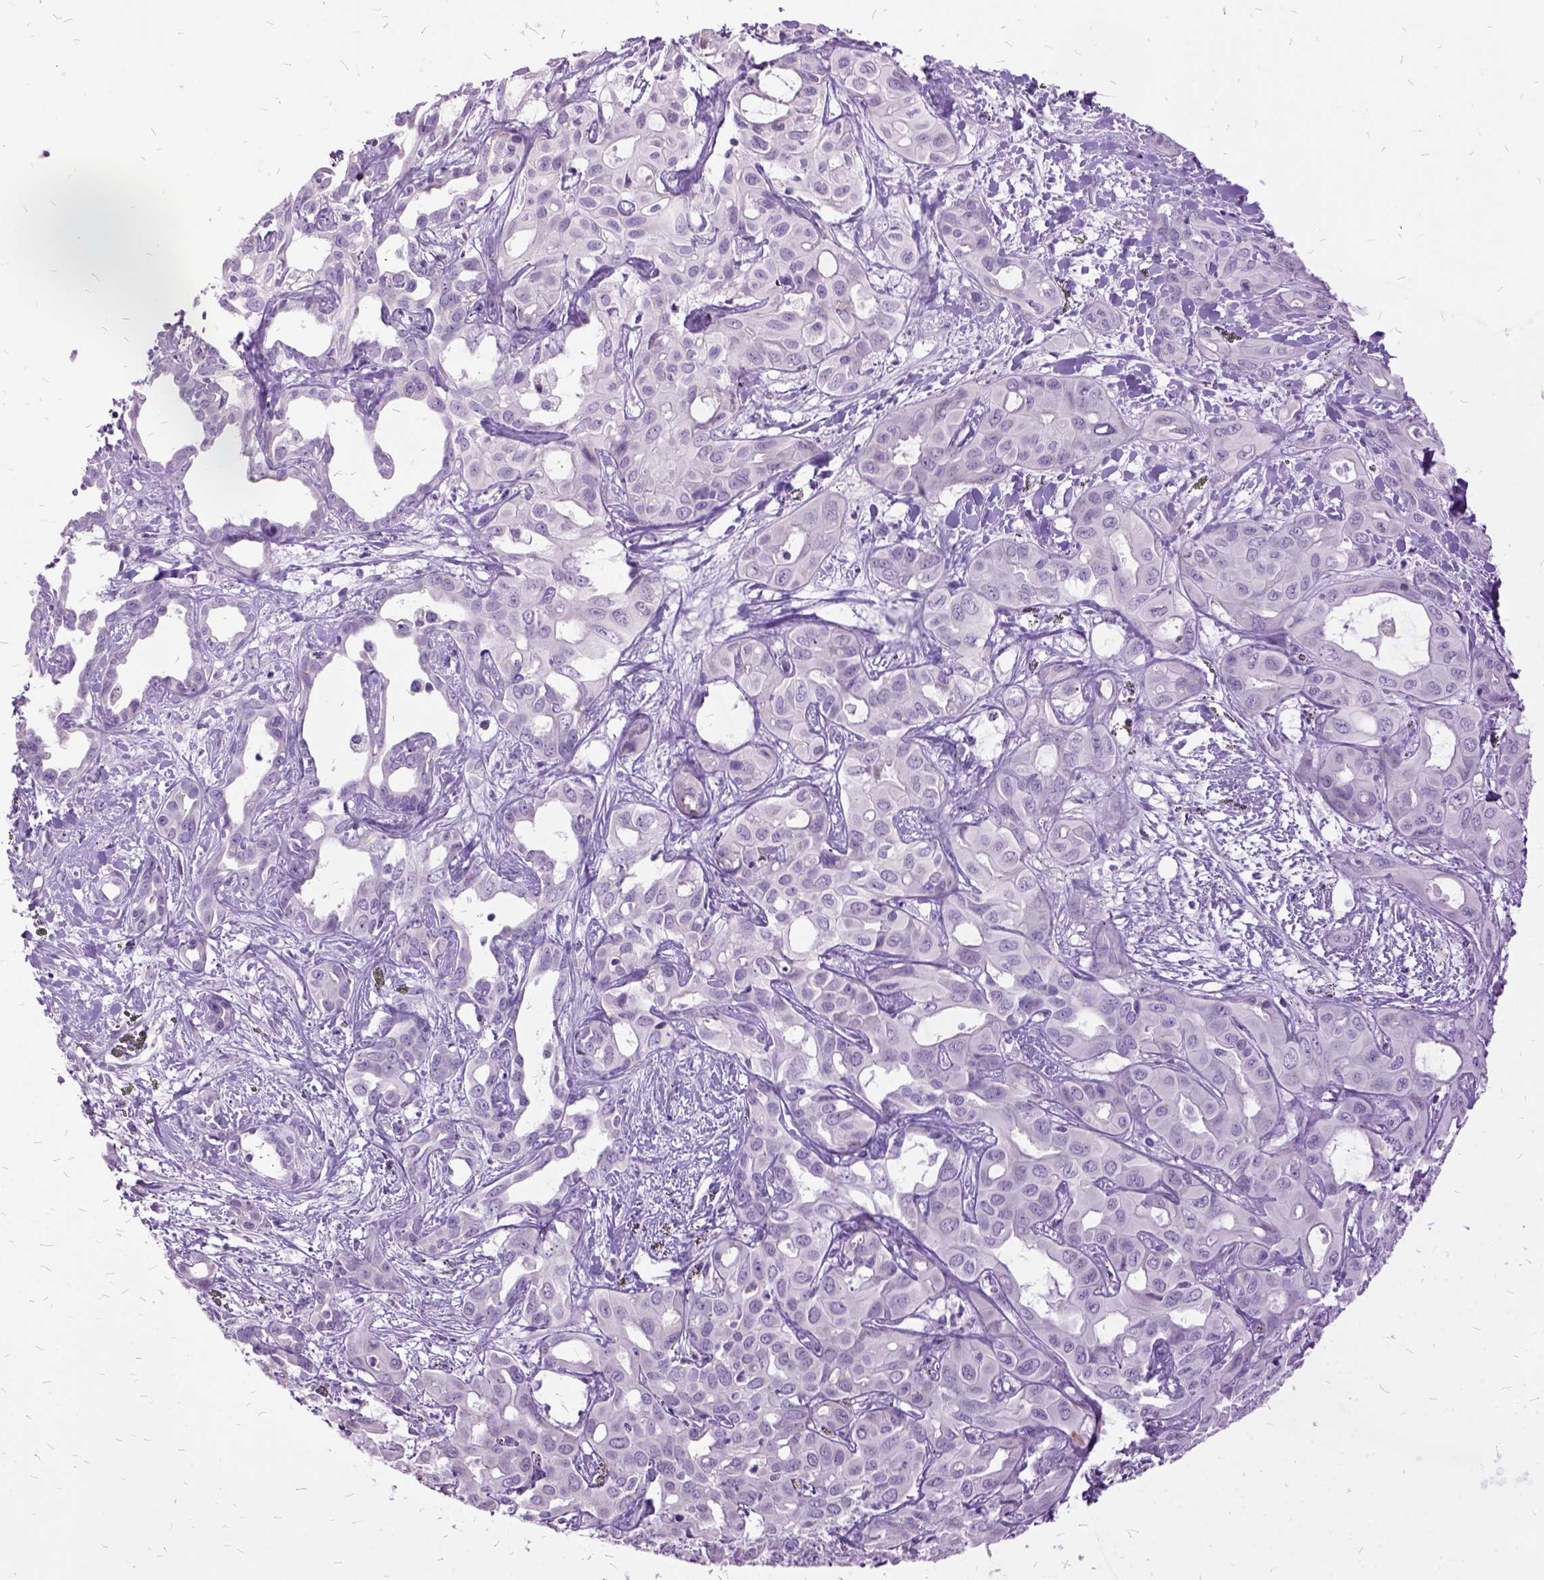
{"staining": {"intensity": "negative", "quantity": "none", "location": "none"}, "tissue": "liver cancer", "cell_type": "Tumor cells", "image_type": "cancer", "snomed": [{"axis": "morphology", "description": "Cholangiocarcinoma"}, {"axis": "topography", "description": "Liver"}], "caption": "Immunohistochemistry (IHC) image of liver cholangiocarcinoma stained for a protein (brown), which reveals no positivity in tumor cells. (DAB (3,3'-diaminobenzidine) immunohistochemistry, high magnification).", "gene": "MME", "patient": {"sex": "female", "age": 60}}